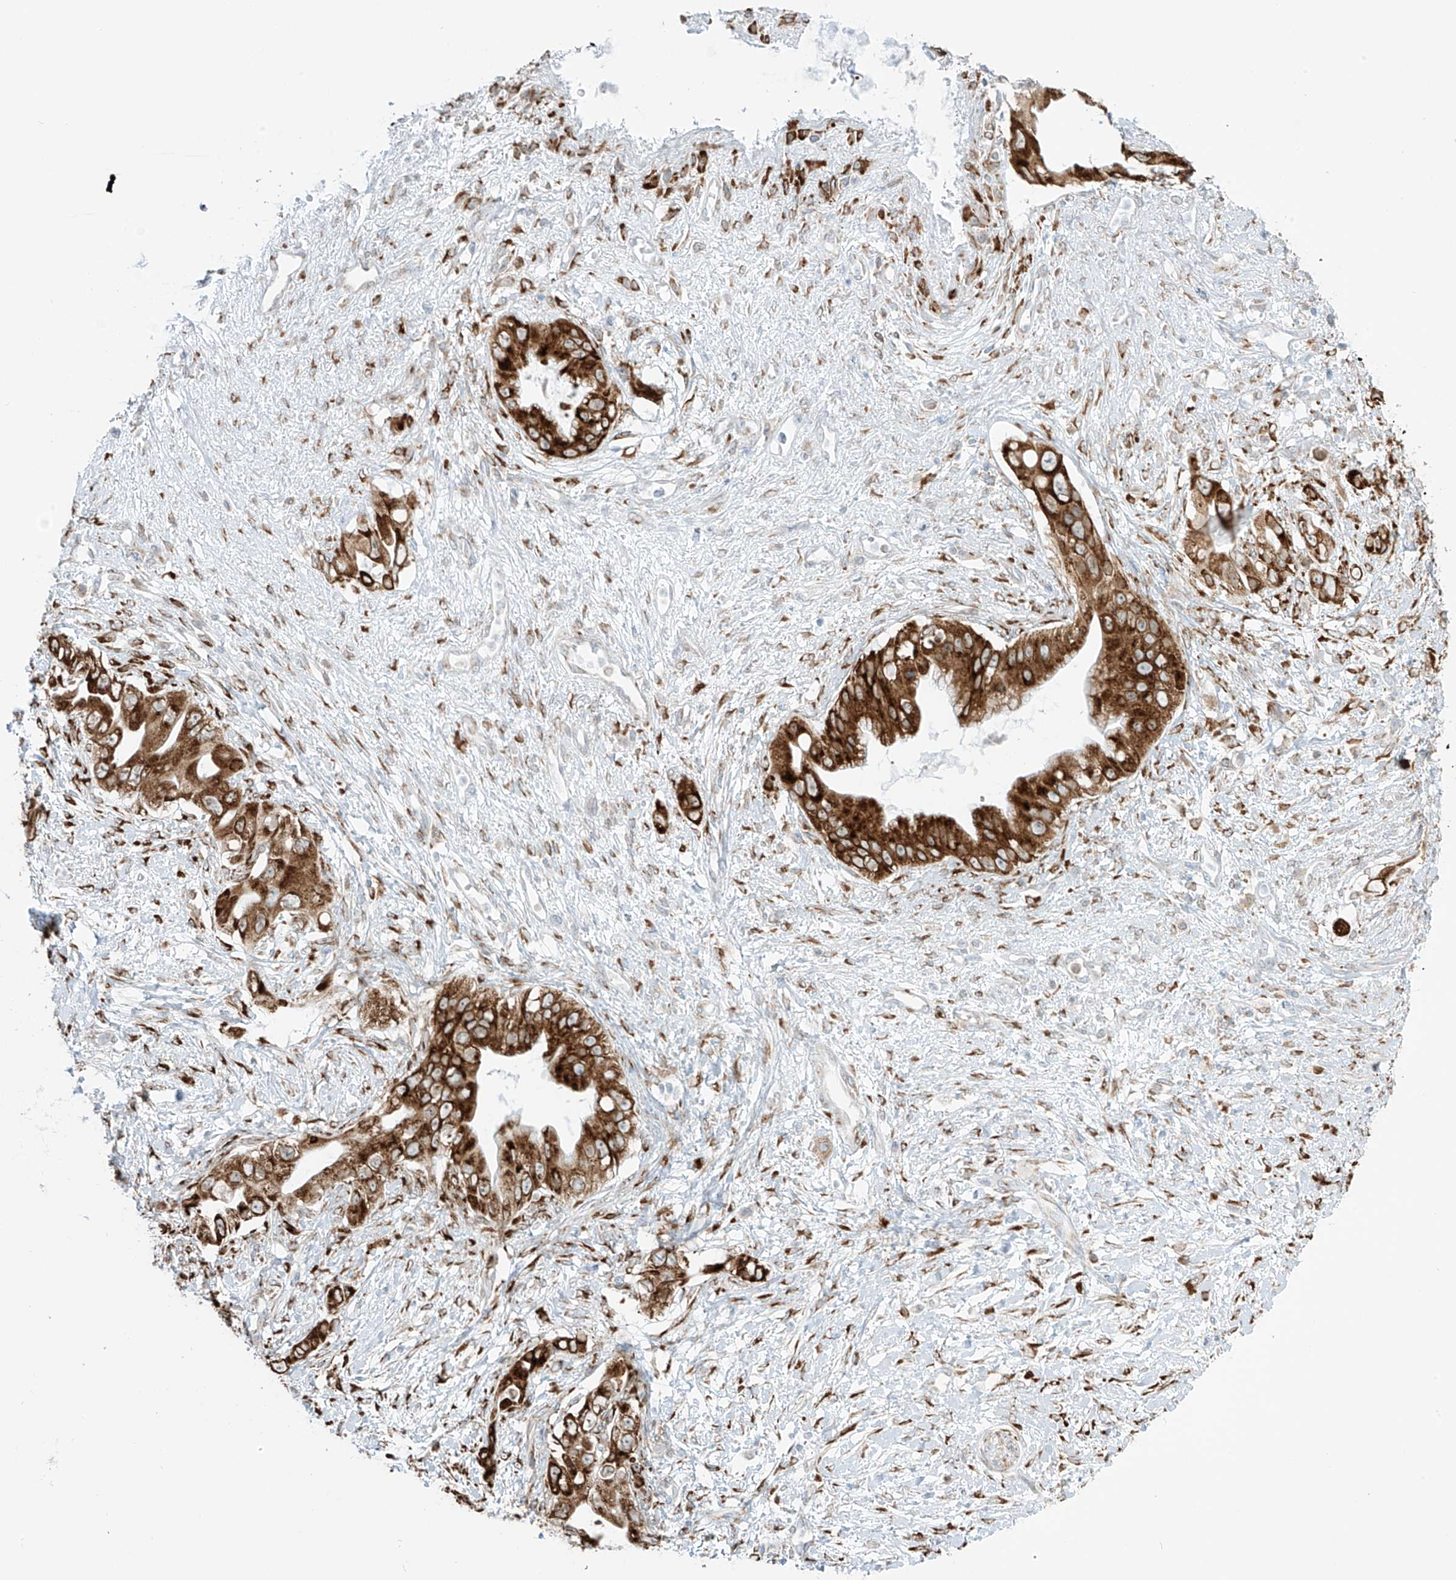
{"staining": {"intensity": "strong", "quantity": ">75%", "location": "cytoplasmic/membranous"}, "tissue": "pancreatic cancer", "cell_type": "Tumor cells", "image_type": "cancer", "snomed": [{"axis": "morphology", "description": "Inflammation, NOS"}, {"axis": "morphology", "description": "Adenocarcinoma, NOS"}, {"axis": "topography", "description": "Pancreas"}], "caption": "Human pancreatic cancer (adenocarcinoma) stained for a protein (brown) exhibits strong cytoplasmic/membranous positive expression in approximately >75% of tumor cells.", "gene": "LRRC59", "patient": {"sex": "female", "age": 56}}